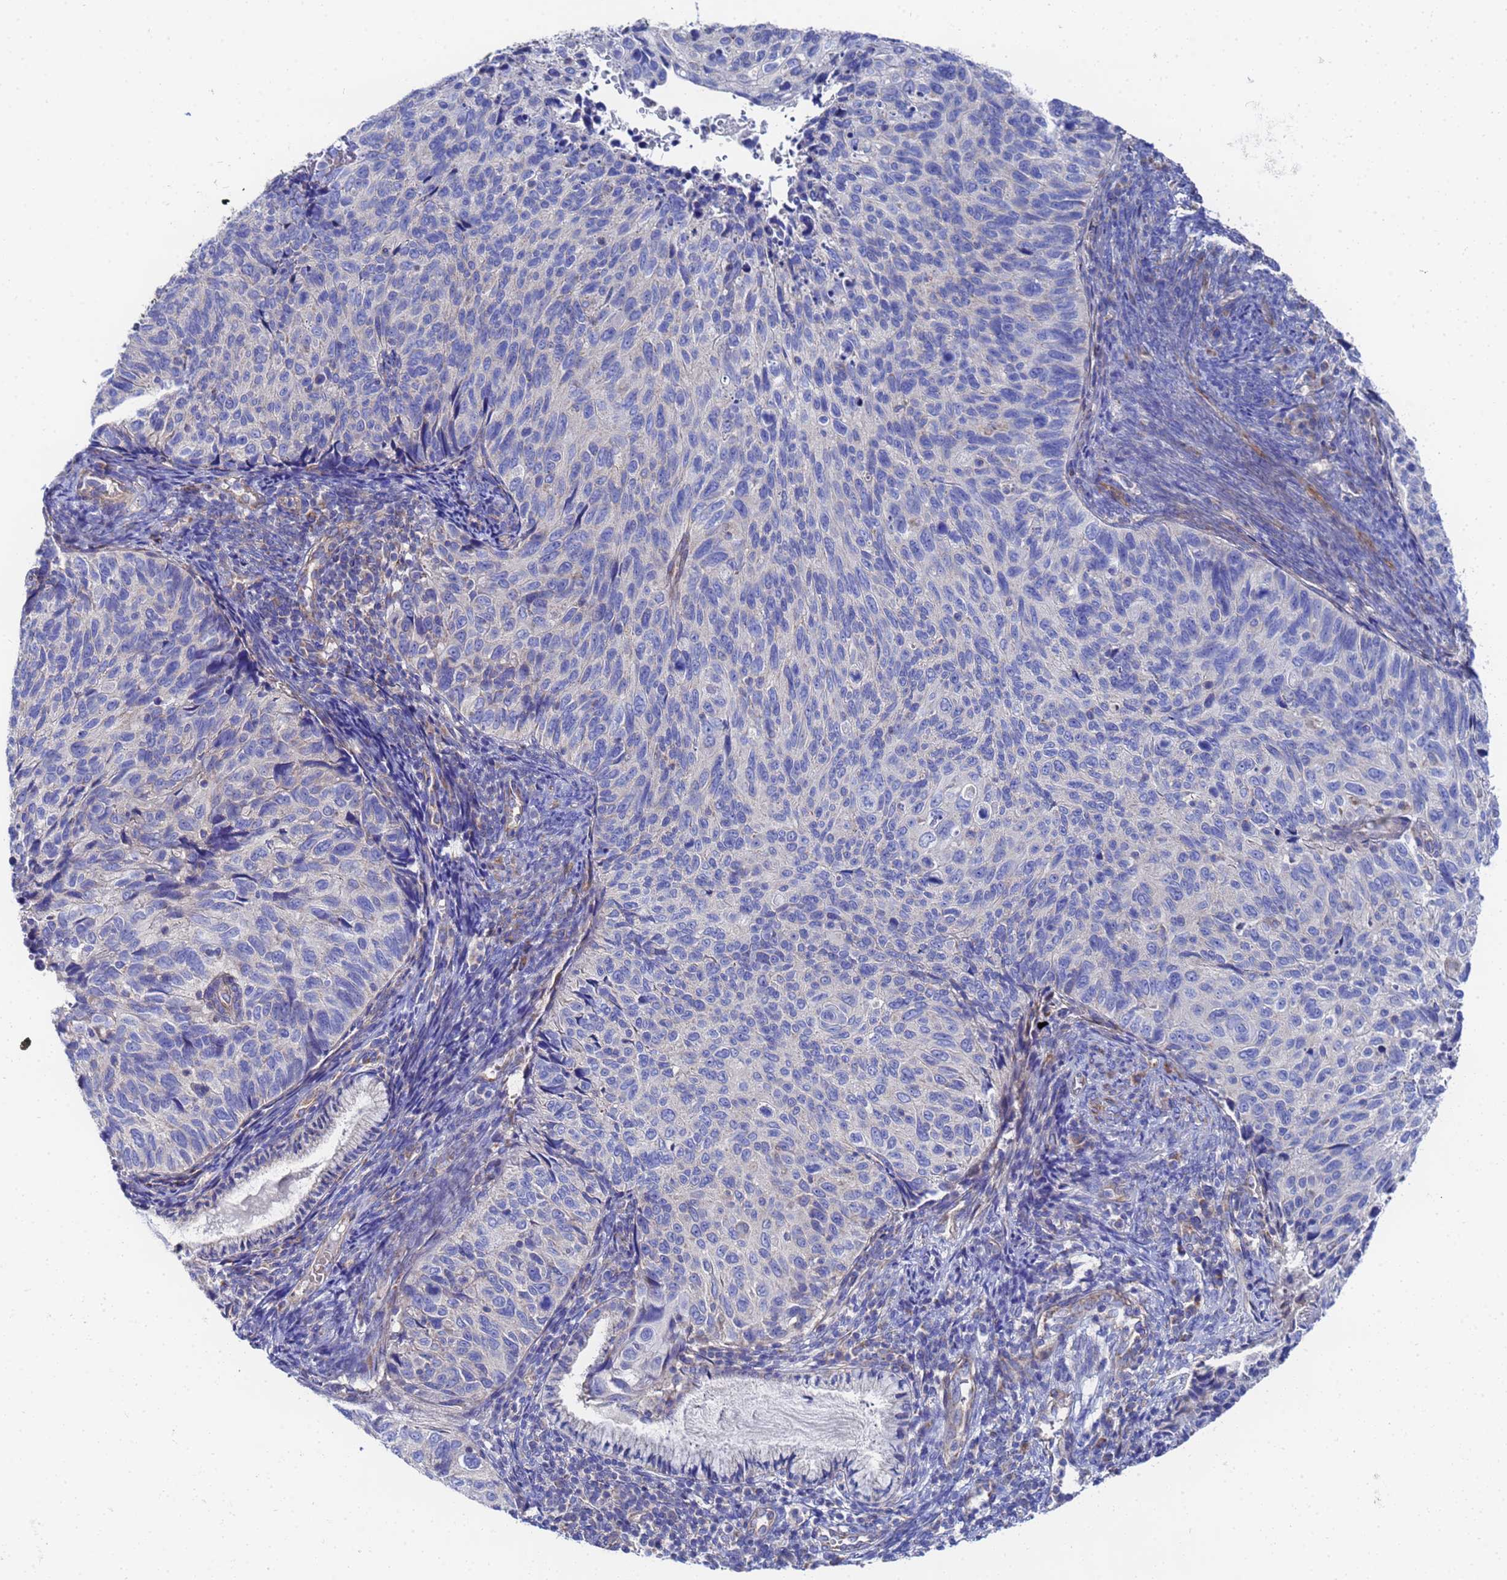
{"staining": {"intensity": "negative", "quantity": "none", "location": "none"}, "tissue": "cervical cancer", "cell_type": "Tumor cells", "image_type": "cancer", "snomed": [{"axis": "morphology", "description": "Squamous cell carcinoma, NOS"}, {"axis": "topography", "description": "Cervix"}], "caption": "A high-resolution photomicrograph shows immunohistochemistry staining of cervical squamous cell carcinoma, which demonstrates no significant expression in tumor cells.", "gene": "FAHD2A", "patient": {"sex": "female", "age": 70}}